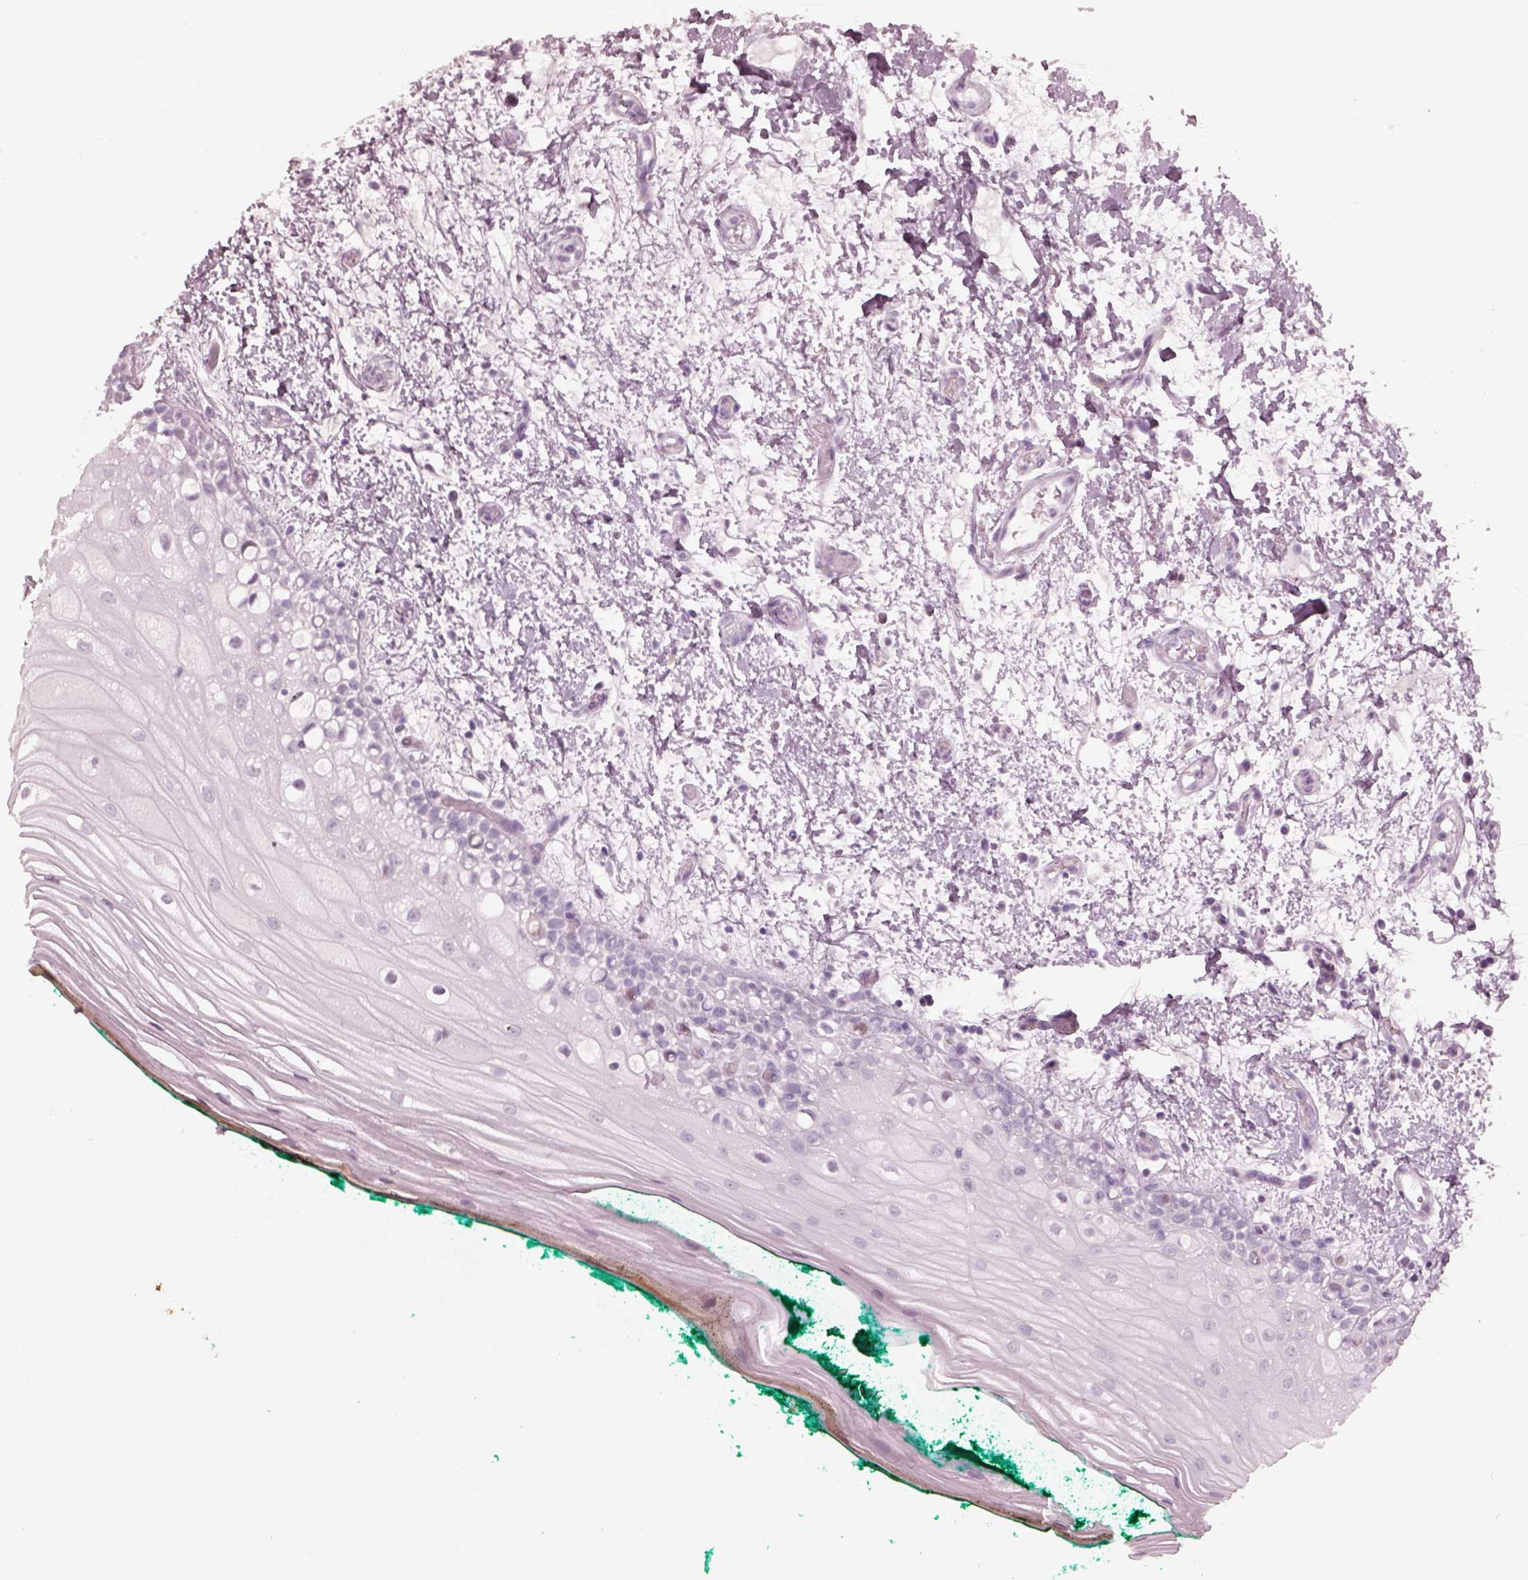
{"staining": {"intensity": "negative", "quantity": "none", "location": "none"}, "tissue": "oral mucosa", "cell_type": "Squamous epithelial cells", "image_type": "normal", "snomed": [{"axis": "morphology", "description": "Normal tissue, NOS"}, {"axis": "topography", "description": "Oral tissue"}], "caption": "Squamous epithelial cells show no significant positivity in benign oral mucosa. (Immunohistochemistry (ihc), brightfield microscopy, high magnification).", "gene": "KRTAP24", "patient": {"sex": "female", "age": 83}}